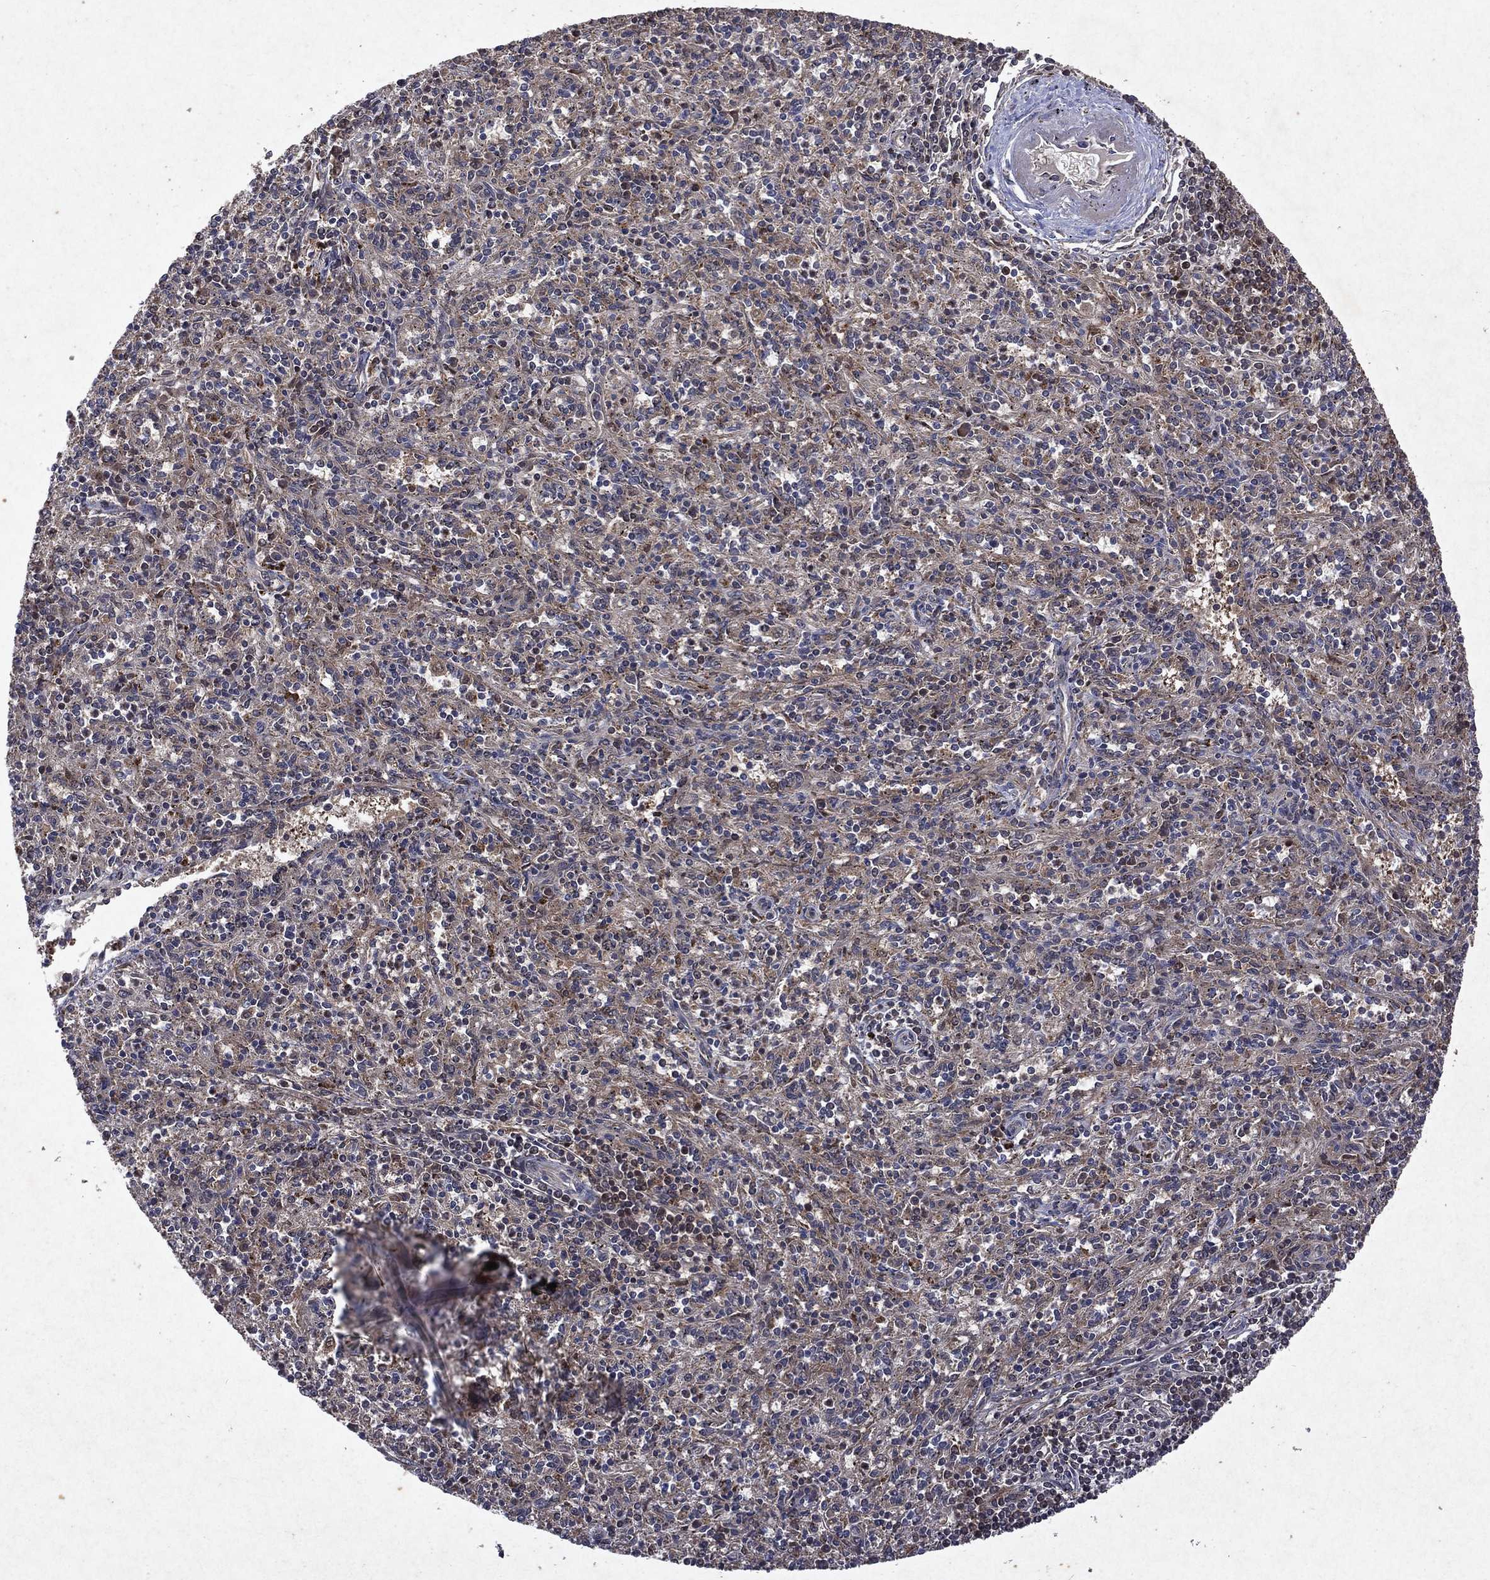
{"staining": {"intensity": "moderate", "quantity": "25%-75%", "location": "cytoplasmic/membranous,nuclear"}, "tissue": "spleen", "cell_type": "Cells in red pulp", "image_type": "normal", "snomed": [{"axis": "morphology", "description": "Normal tissue, NOS"}, {"axis": "topography", "description": "Spleen"}], "caption": "Spleen stained with immunohistochemistry displays moderate cytoplasmic/membranous,nuclear positivity in about 25%-75% of cells in red pulp.", "gene": "MTAP", "patient": {"sex": "male", "age": 69}}